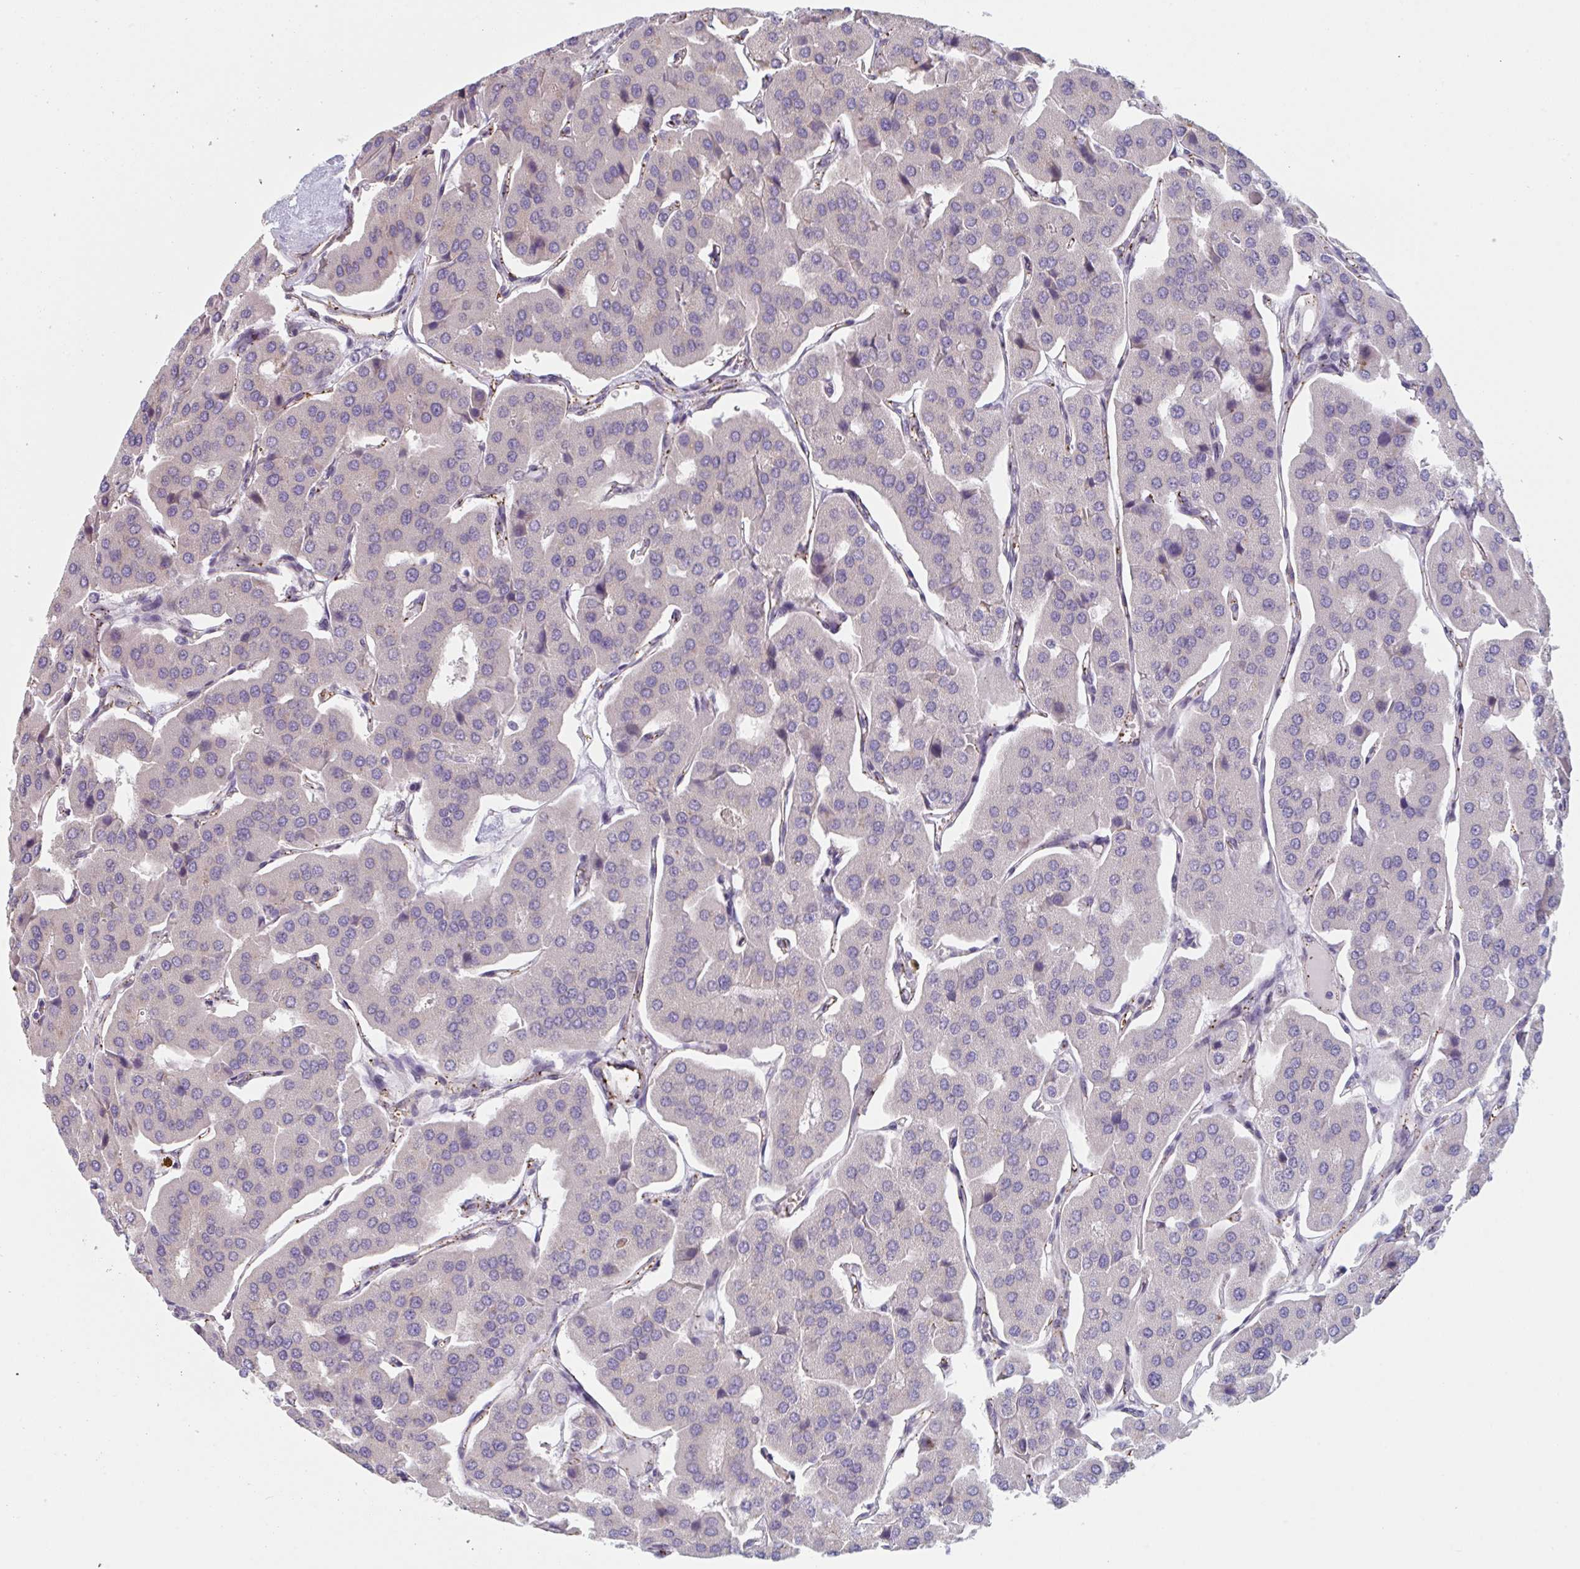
{"staining": {"intensity": "negative", "quantity": "none", "location": "none"}, "tissue": "parathyroid gland", "cell_type": "Glandular cells", "image_type": "normal", "snomed": [{"axis": "morphology", "description": "Normal tissue, NOS"}, {"axis": "morphology", "description": "Adenoma, NOS"}, {"axis": "topography", "description": "Parathyroid gland"}], "caption": "Photomicrograph shows no protein positivity in glandular cells of benign parathyroid gland. (DAB (3,3'-diaminobenzidine) IHC with hematoxylin counter stain).", "gene": "TNFSF10", "patient": {"sex": "female", "age": 86}}